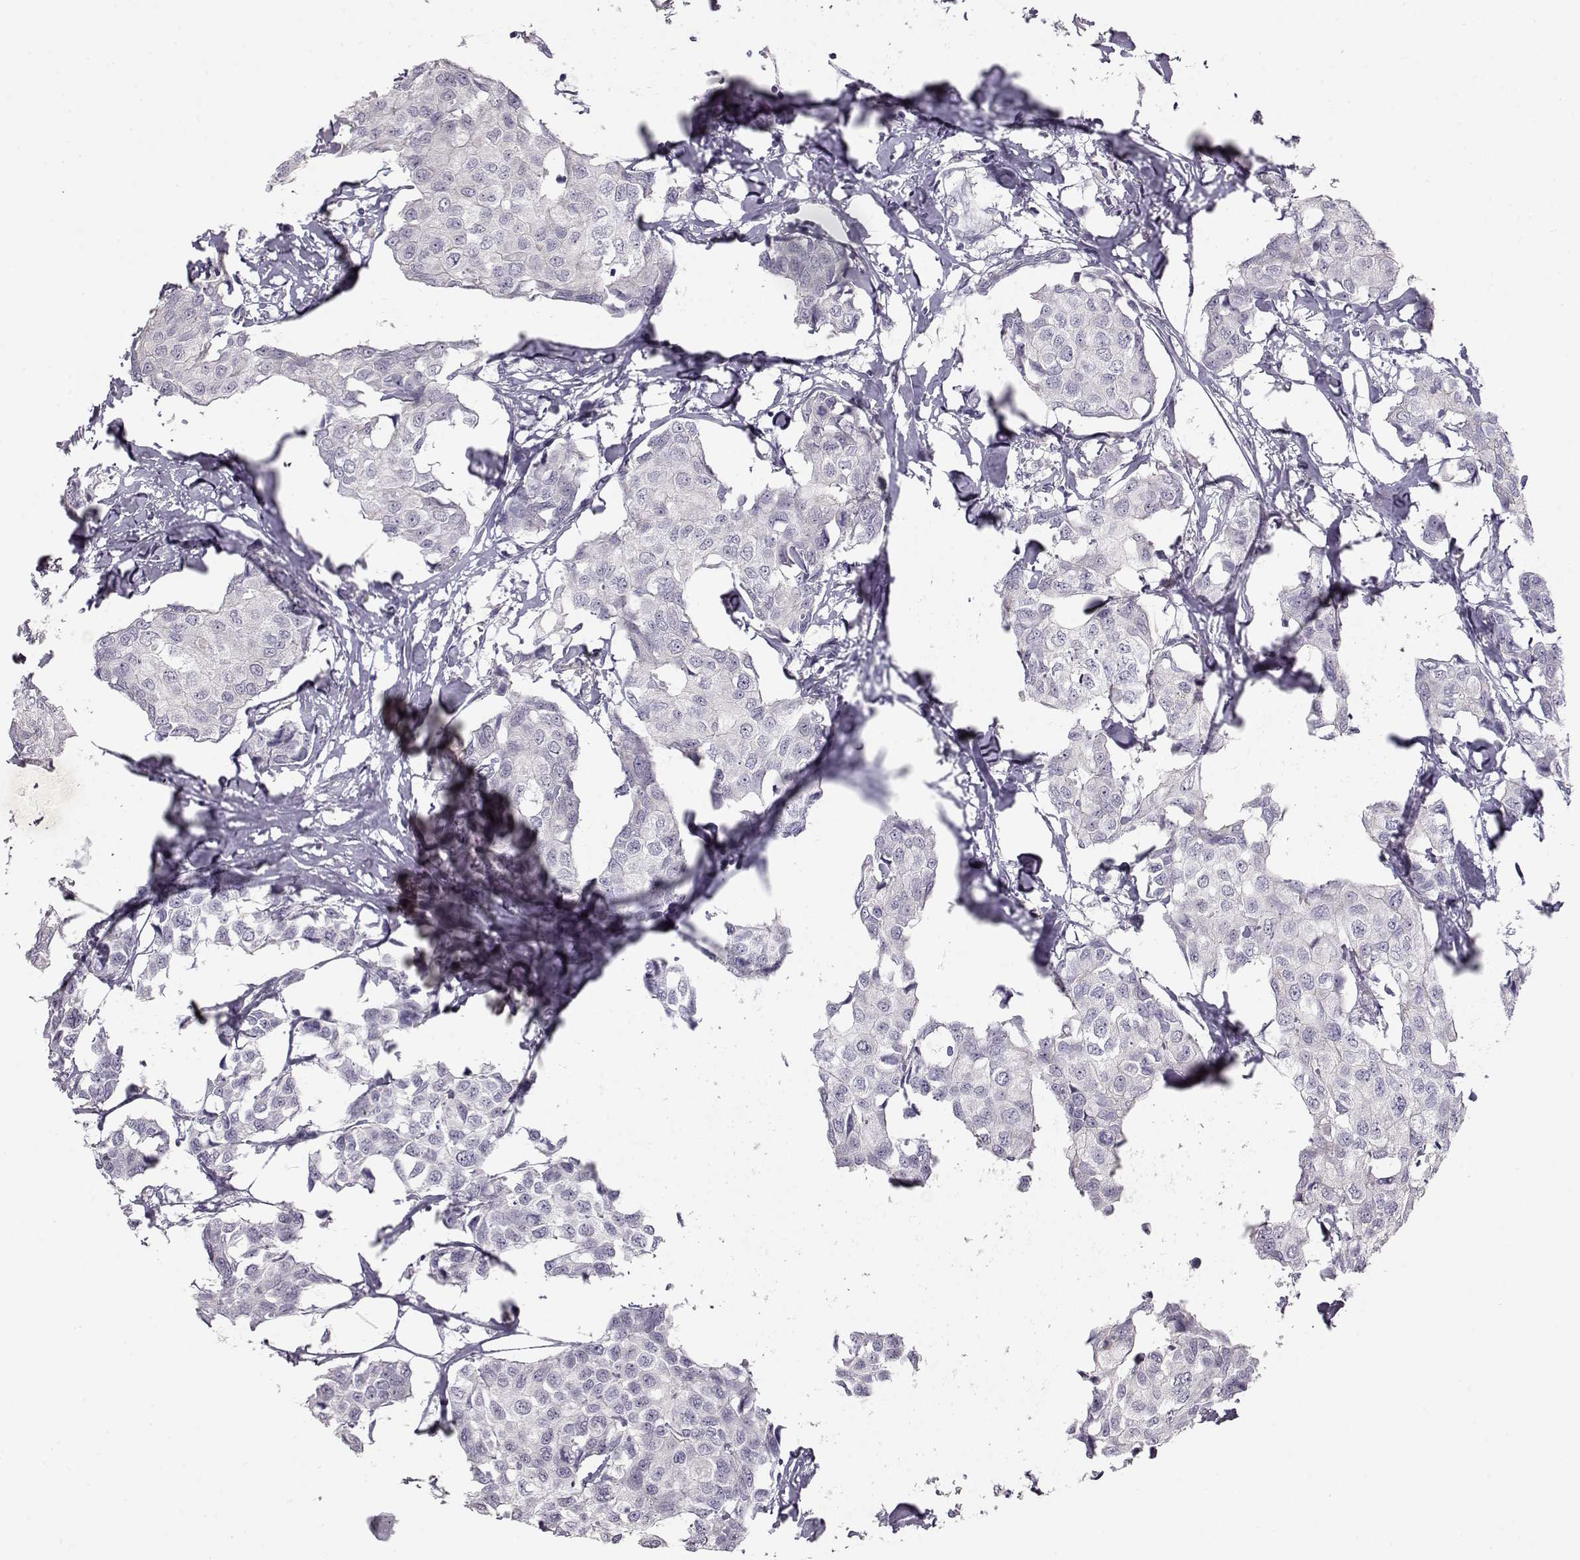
{"staining": {"intensity": "negative", "quantity": "none", "location": "none"}, "tissue": "breast cancer", "cell_type": "Tumor cells", "image_type": "cancer", "snomed": [{"axis": "morphology", "description": "Duct carcinoma"}, {"axis": "topography", "description": "Breast"}], "caption": "This is an immunohistochemistry image of human breast cancer. There is no expression in tumor cells.", "gene": "FAM205A", "patient": {"sex": "female", "age": 80}}